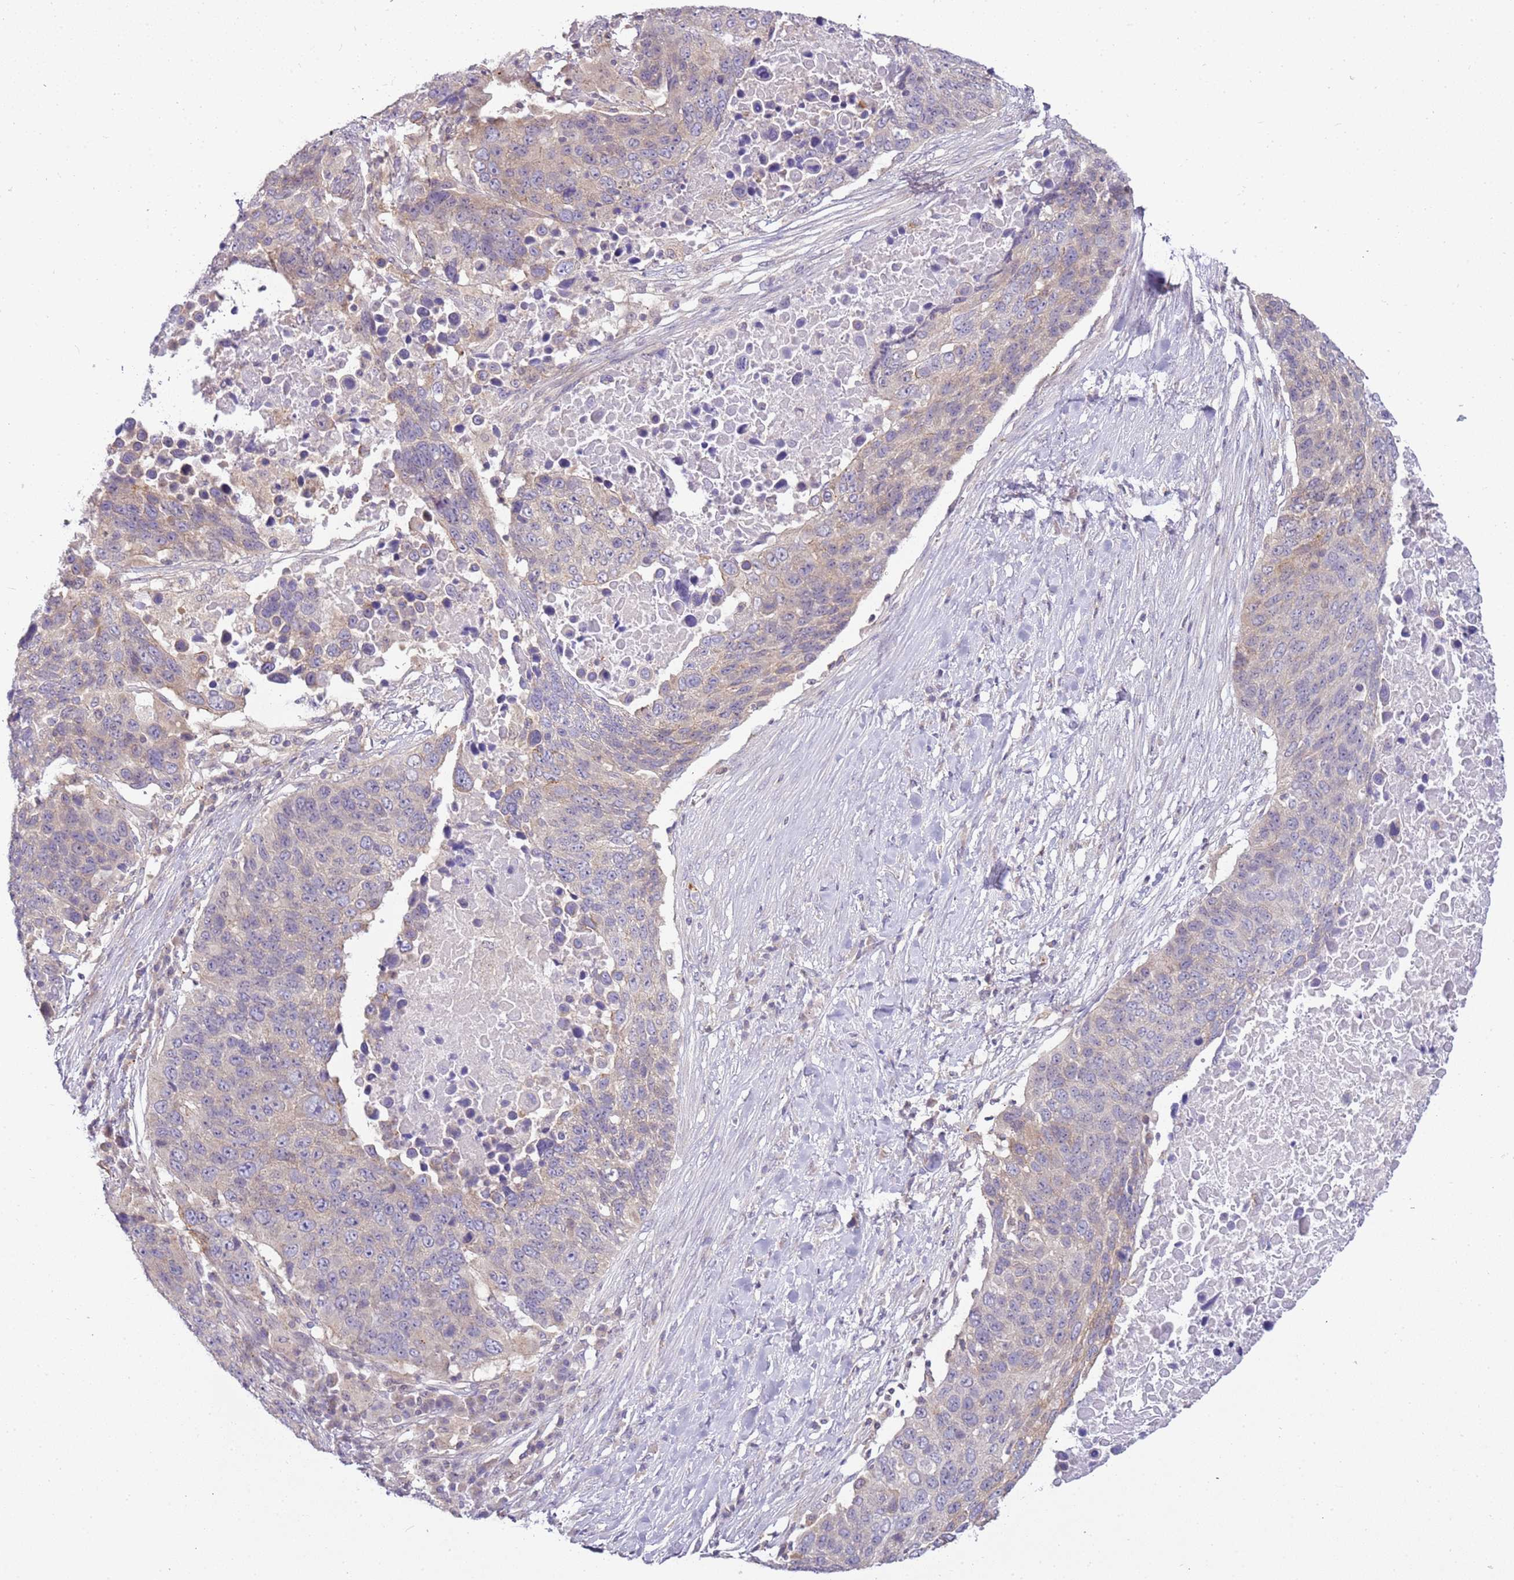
{"staining": {"intensity": "weak", "quantity": "<25%", "location": "cytoplasmic/membranous"}, "tissue": "lung cancer", "cell_type": "Tumor cells", "image_type": "cancer", "snomed": [{"axis": "morphology", "description": "Normal tissue, NOS"}, {"axis": "morphology", "description": "Squamous cell carcinoma, NOS"}, {"axis": "topography", "description": "Lymph node"}, {"axis": "topography", "description": "Lung"}], "caption": "Lung cancer (squamous cell carcinoma) stained for a protein using immunohistochemistry (IHC) shows no staining tumor cells.", "gene": "CAPN7", "patient": {"sex": "male", "age": 66}}